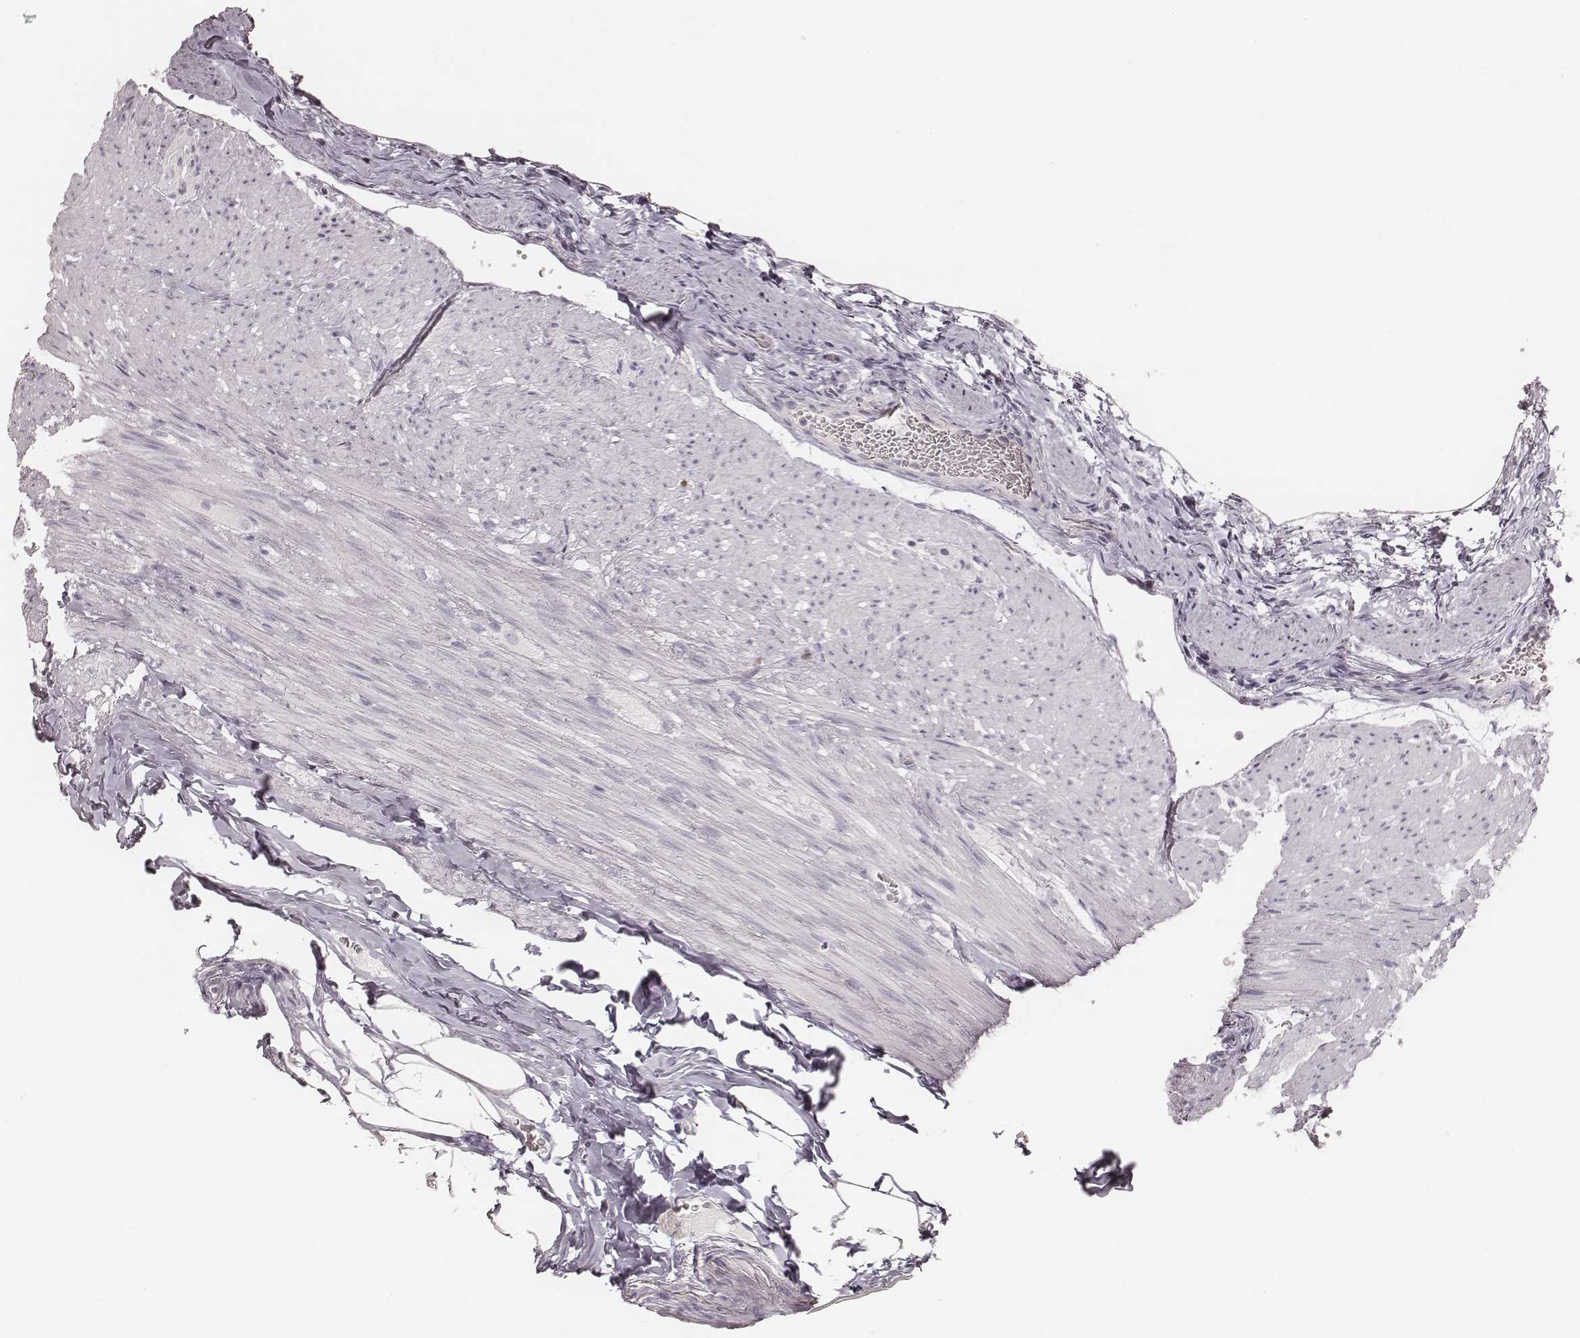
{"staining": {"intensity": "moderate", "quantity": "<25%", "location": "nuclear"}, "tissue": "appendix", "cell_type": "Glandular cells", "image_type": "normal", "snomed": [{"axis": "morphology", "description": "Normal tissue, NOS"}, {"axis": "topography", "description": "Appendix"}], "caption": "A brown stain labels moderate nuclear expression of a protein in glandular cells of normal human appendix.", "gene": "TEX37", "patient": {"sex": "male", "age": 47}}